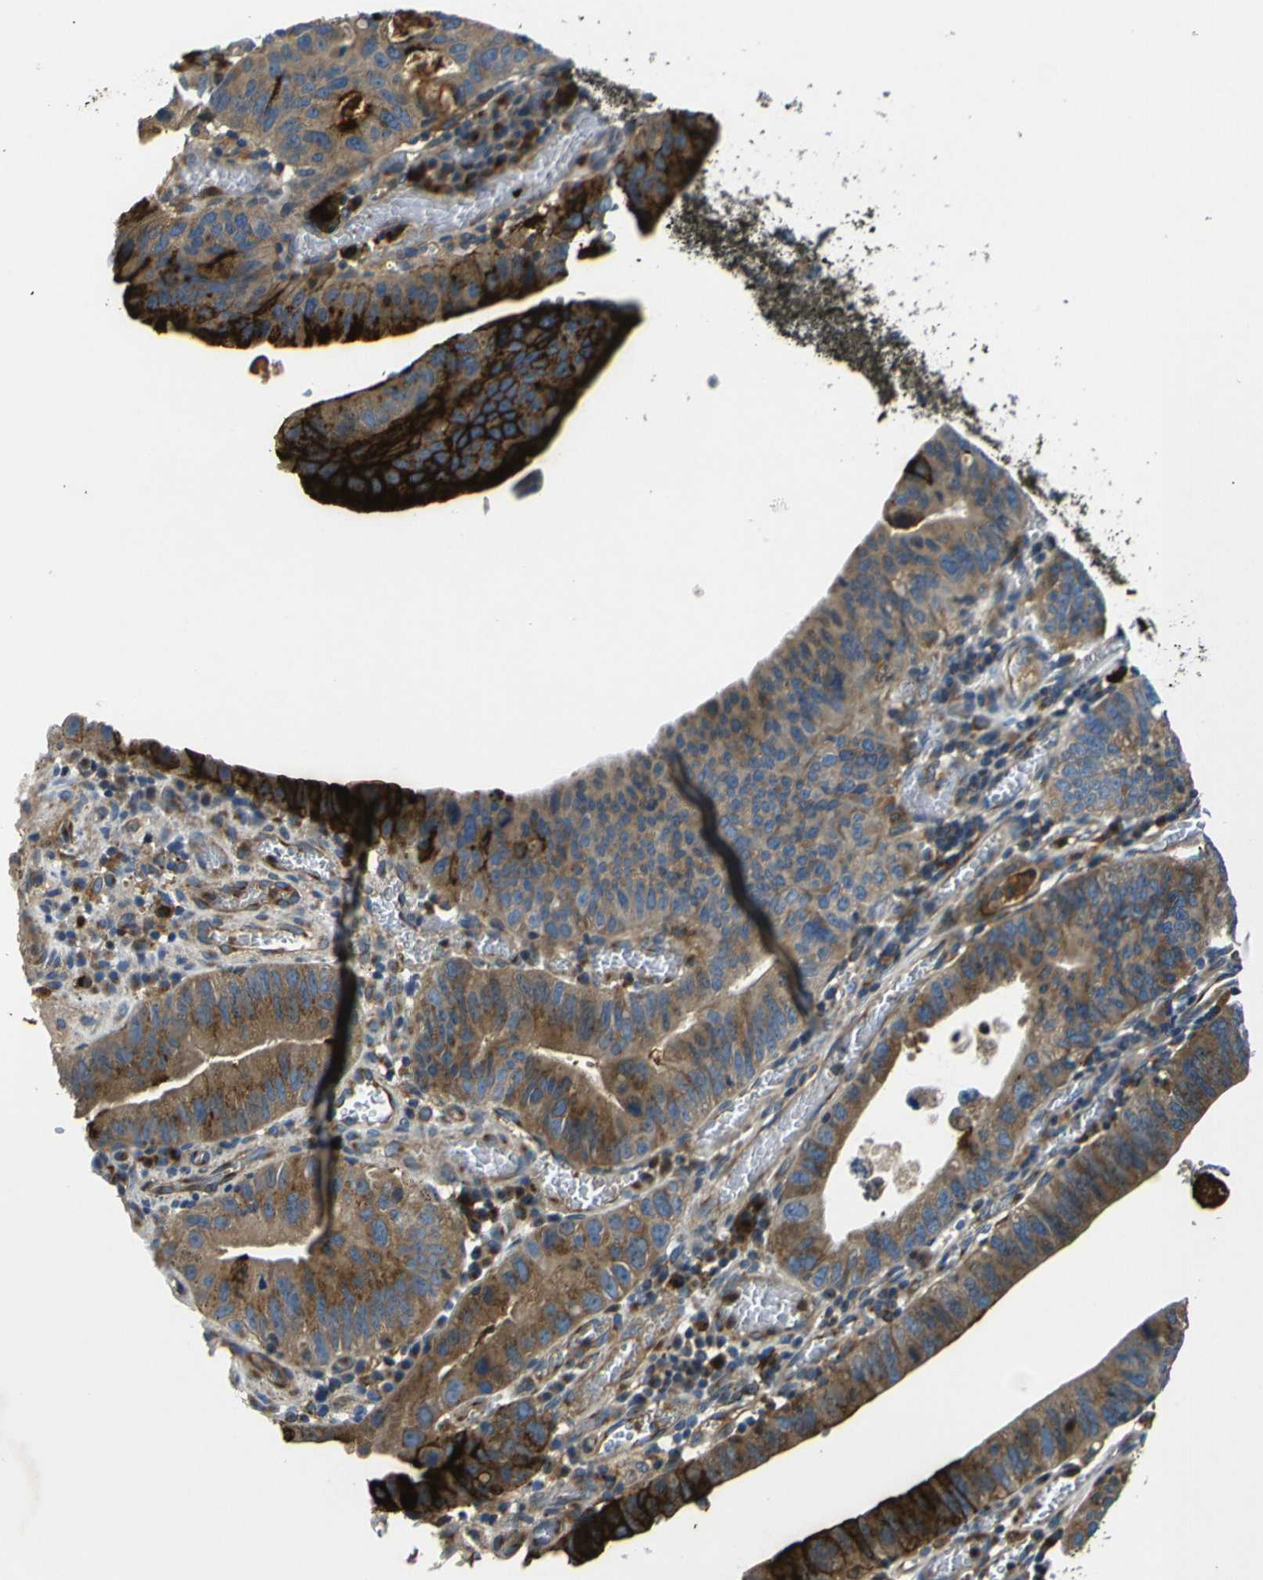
{"staining": {"intensity": "strong", "quantity": ">75%", "location": "cytoplasmic/membranous"}, "tissue": "stomach cancer", "cell_type": "Tumor cells", "image_type": "cancer", "snomed": [{"axis": "morphology", "description": "Adenocarcinoma, NOS"}, {"axis": "topography", "description": "Stomach"}], "caption": "This histopathology image reveals immunohistochemistry staining of human stomach adenocarcinoma, with high strong cytoplasmic/membranous expression in about >75% of tumor cells.", "gene": "RAB1B", "patient": {"sex": "male", "age": 59}}